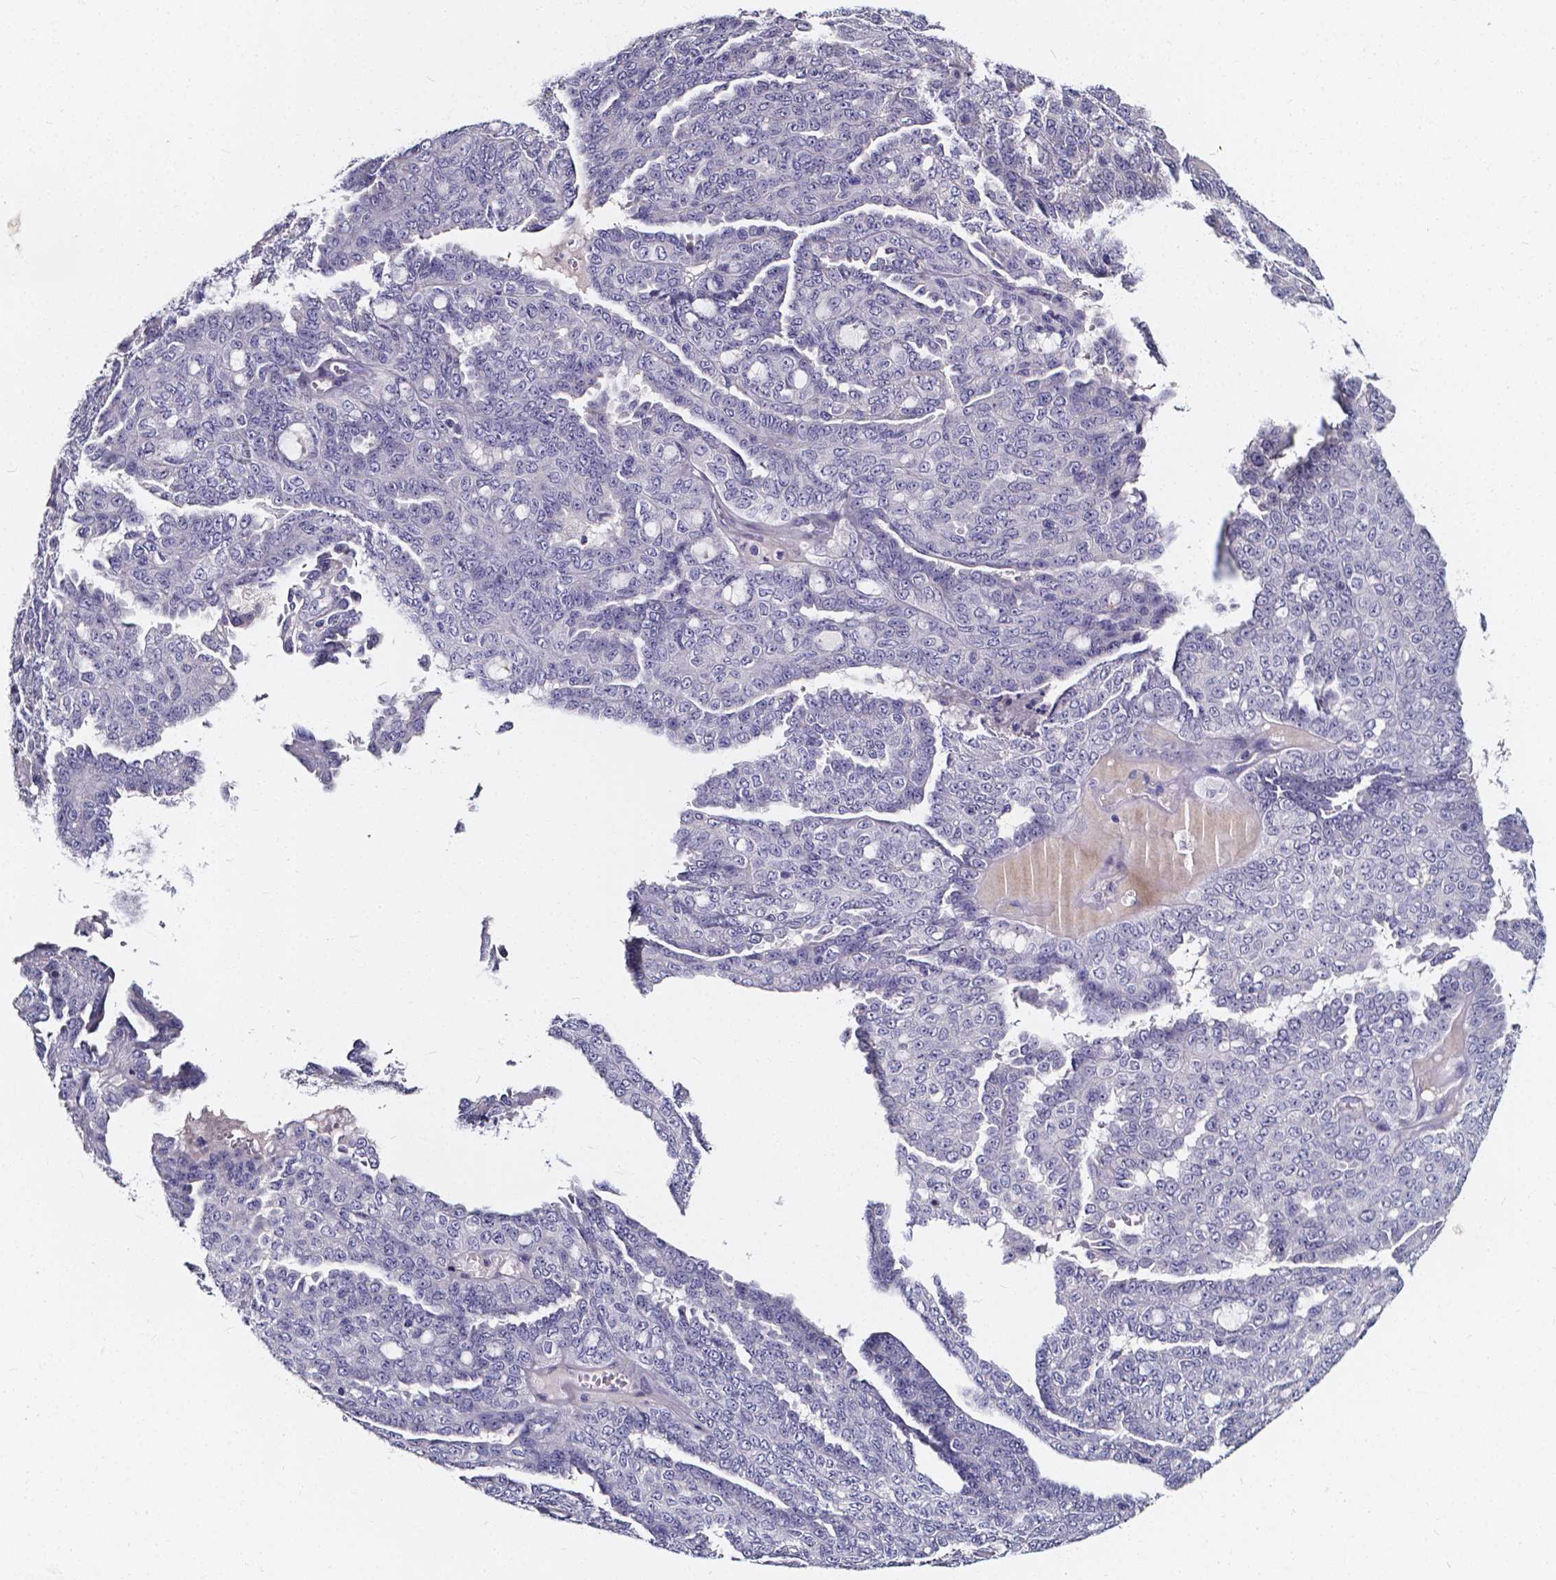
{"staining": {"intensity": "negative", "quantity": "none", "location": "none"}, "tissue": "ovarian cancer", "cell_type": "Tumor cells", "image_type": "cancer", "snomed": [{"axis": "morphology", "description": "Cystadenocarcinoma, serous, NOS"}, {"axis": "topography", "description": "Ovary"}], "caption": "Immunohistochemistry (IHC) micrograph of human ovarian cancer stained for a protein (brown), which demonstrates no staining in tumor cells.", "gene": "CACNG8", "patient": {"sex": "female", "age": 71}}